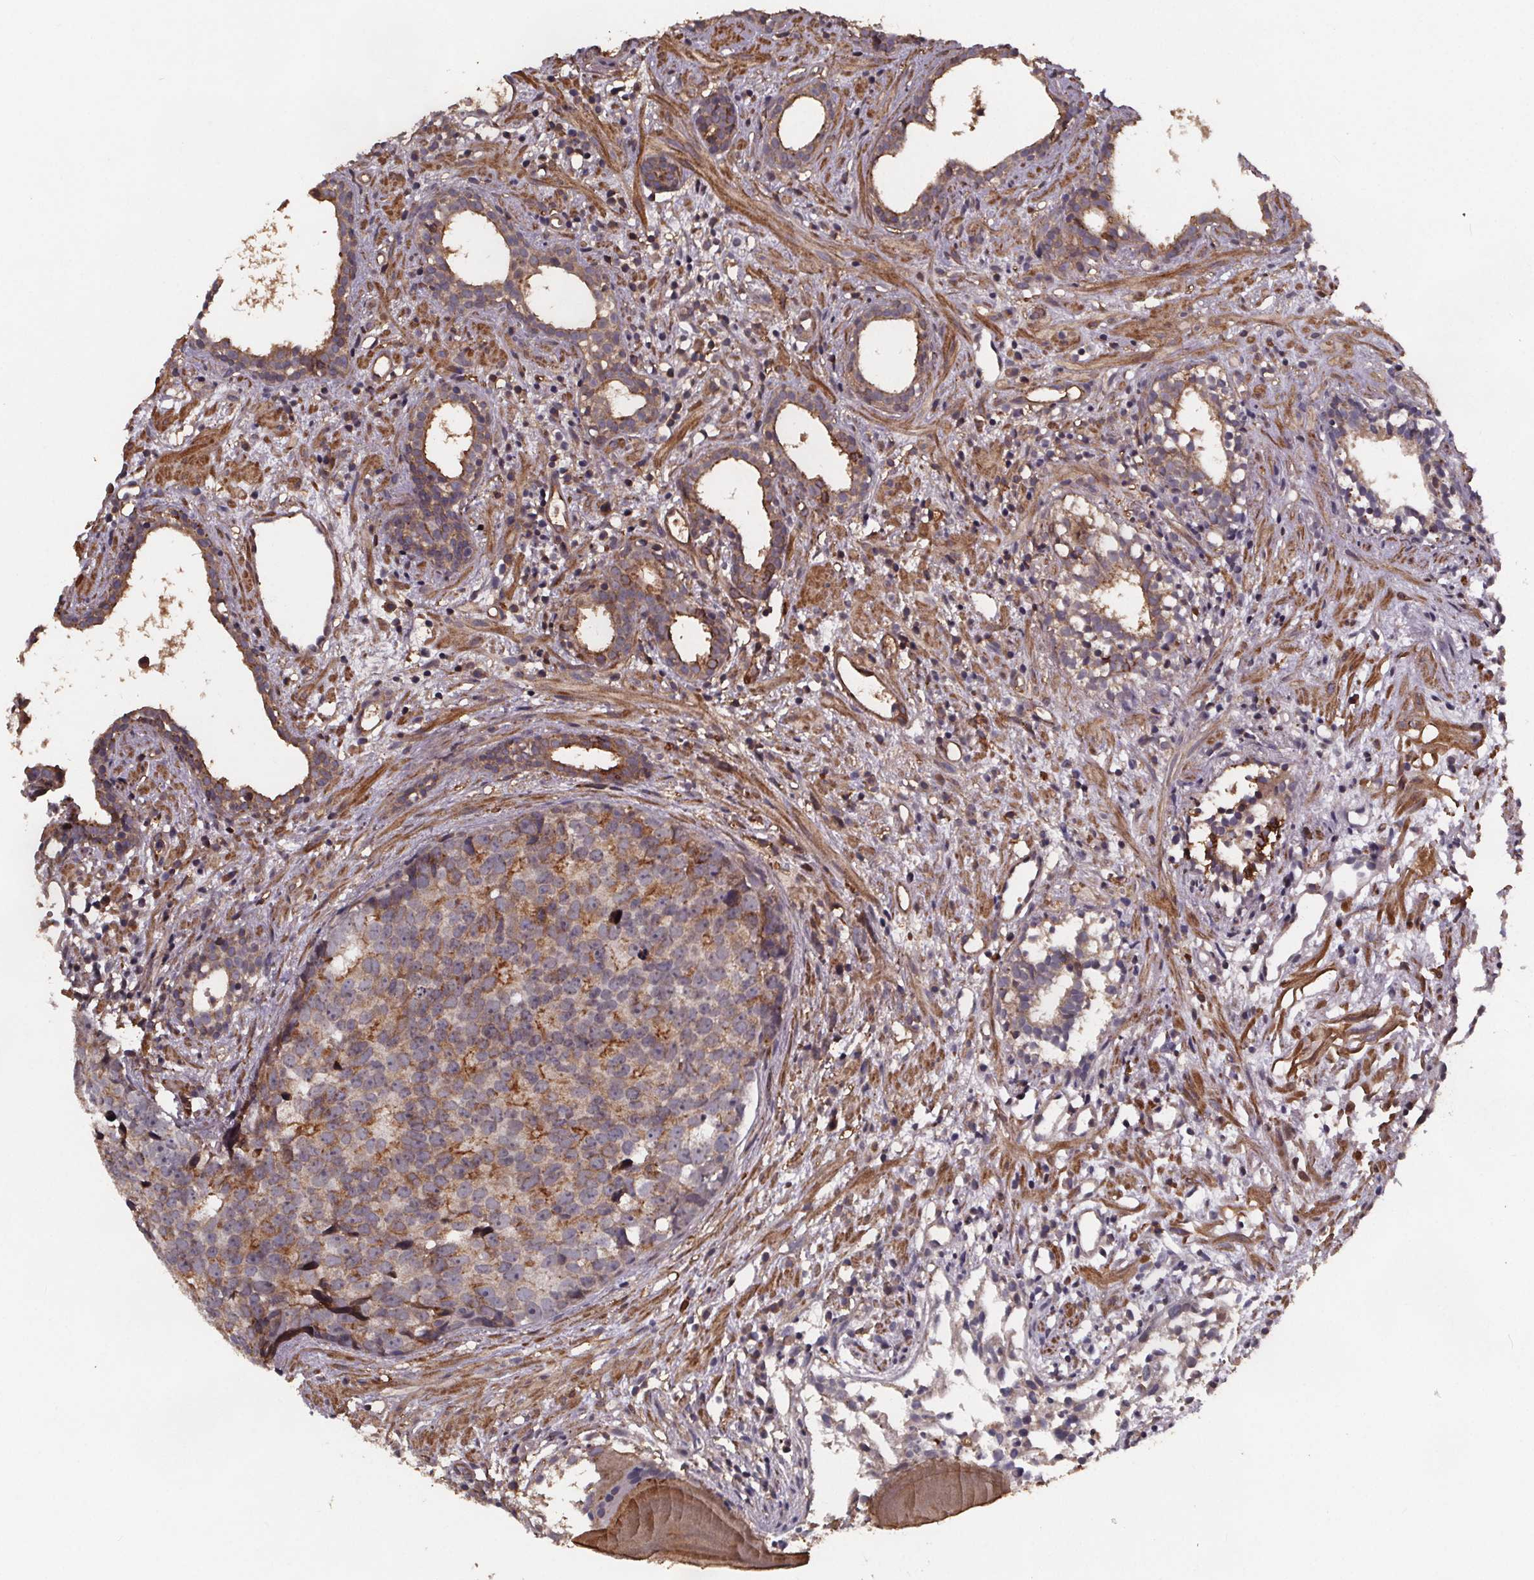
{"staining": {"intensity": "moderate", "quantity": "25%-75%", "location": "cytoplasmic/membranous"}, "tissue": "prostate cancer", "cell_type": "Tumor cells", "image_type": "cancer", "snomed": [{"axis": "morphology", "description": "Adenocarcinoma, High grade"}, {"axis": "topography", "description": "Prostate"}], "caption": "Protein staining of high-grade adenocarcinoma (prostate) tissue exhibits moderate cytoplasmic/membranous staining in about 25%-75% of tumor cells.", "gene": "FASTKD3", "patient": {"sex": "male", "age": 83}}